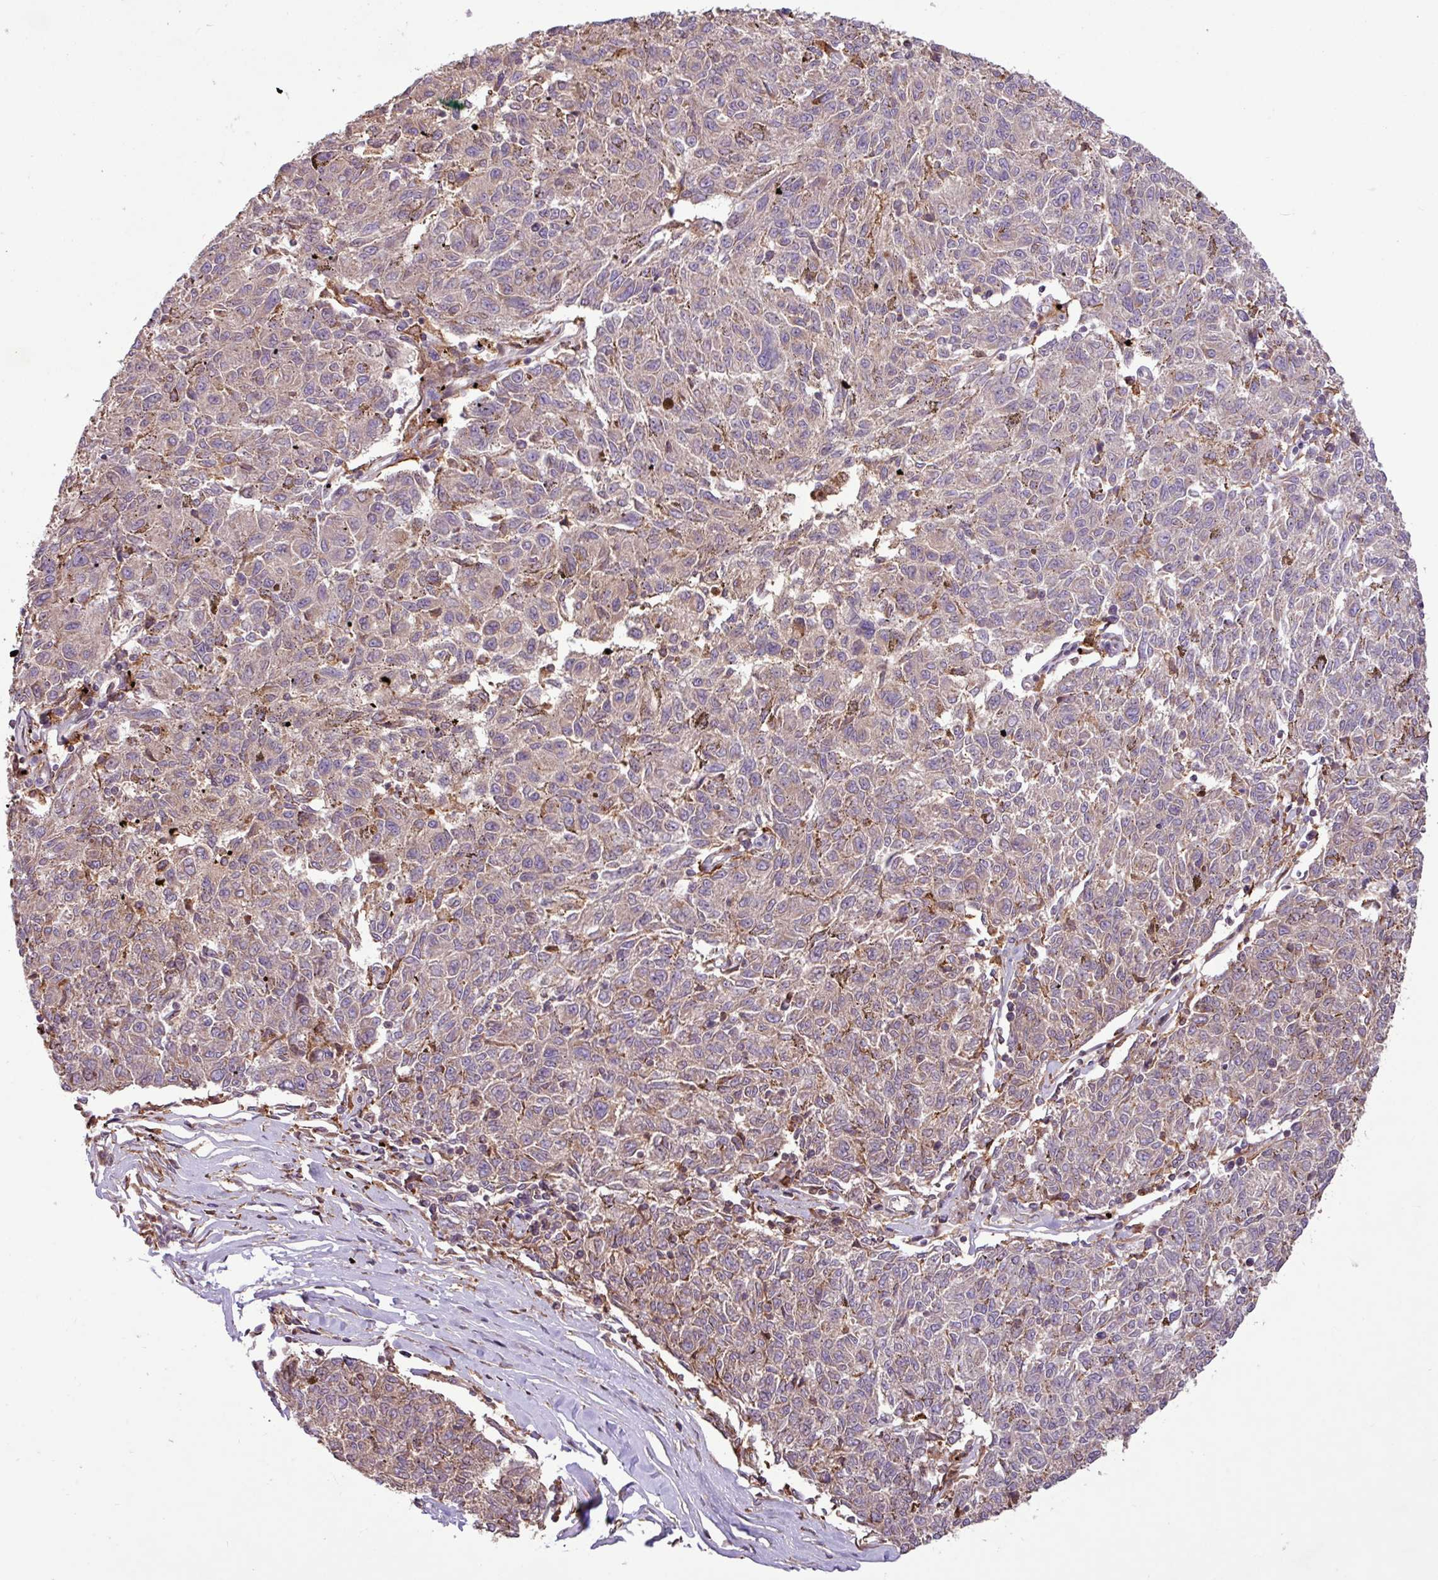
{"staining": {"intensity": "weak", "quantity": "<25%", "location": "cytoplasmic/membranous"}, "tissue": "melanoma", "cell_type": "Tumor cells", "image_type": "cancer", "snomed": [{"axis": "morphology", "description": "Malignant melanoma, NOS"}, {"axis": "topography", "description": "Skin"}], "caption": "The photomicrograph demonstrates no significant positivity in tumor cells of malignant melanoma.", "gene": "ARHGEF25", "patient": {"sex": "female", "age": 72}}